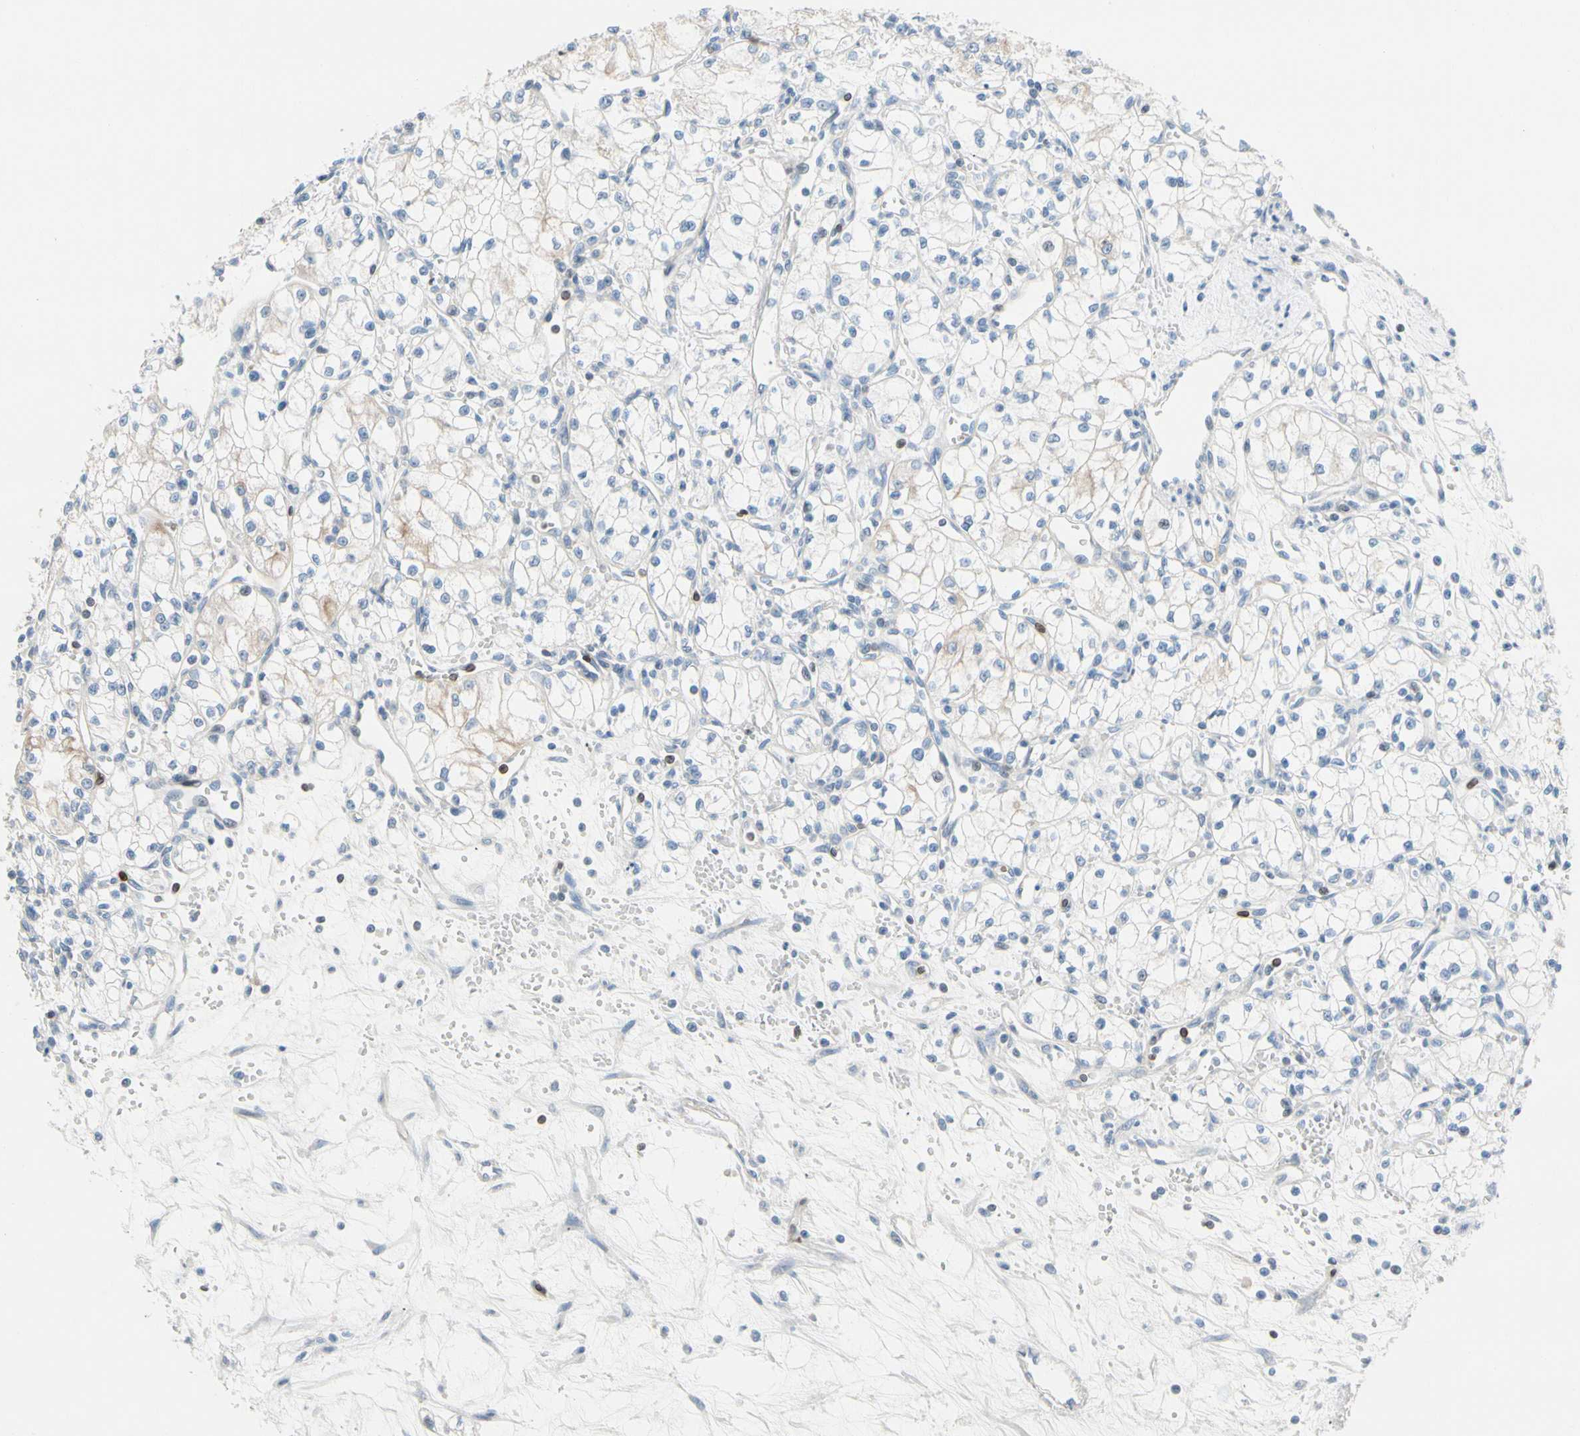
{"staining": {"intensity": "negative", "quantity": "none", "location": "none"}, "tissue": "renal cancer", "cell_type": "Tumor cells", "image_type": "cancer", "snomed": [{"axis": "morphology", "description": "Normal tissue, NOS"}, {"axis": "morphology", "description": "Adenocarcinoma, NOS"}, {"axis": "topography", "description": "Kidney"}], "caption": "This micrograph is of renal cancer stained with immunohistochemistry to label a protein in brown with the nuclei are counter-stained blue. There is no positivity in tumor cells. (Immunohistochemistry, brightfield microscopy, high magnification).", "gene": "ZNF132", "patient": {"sex": "male", "age": 59}}